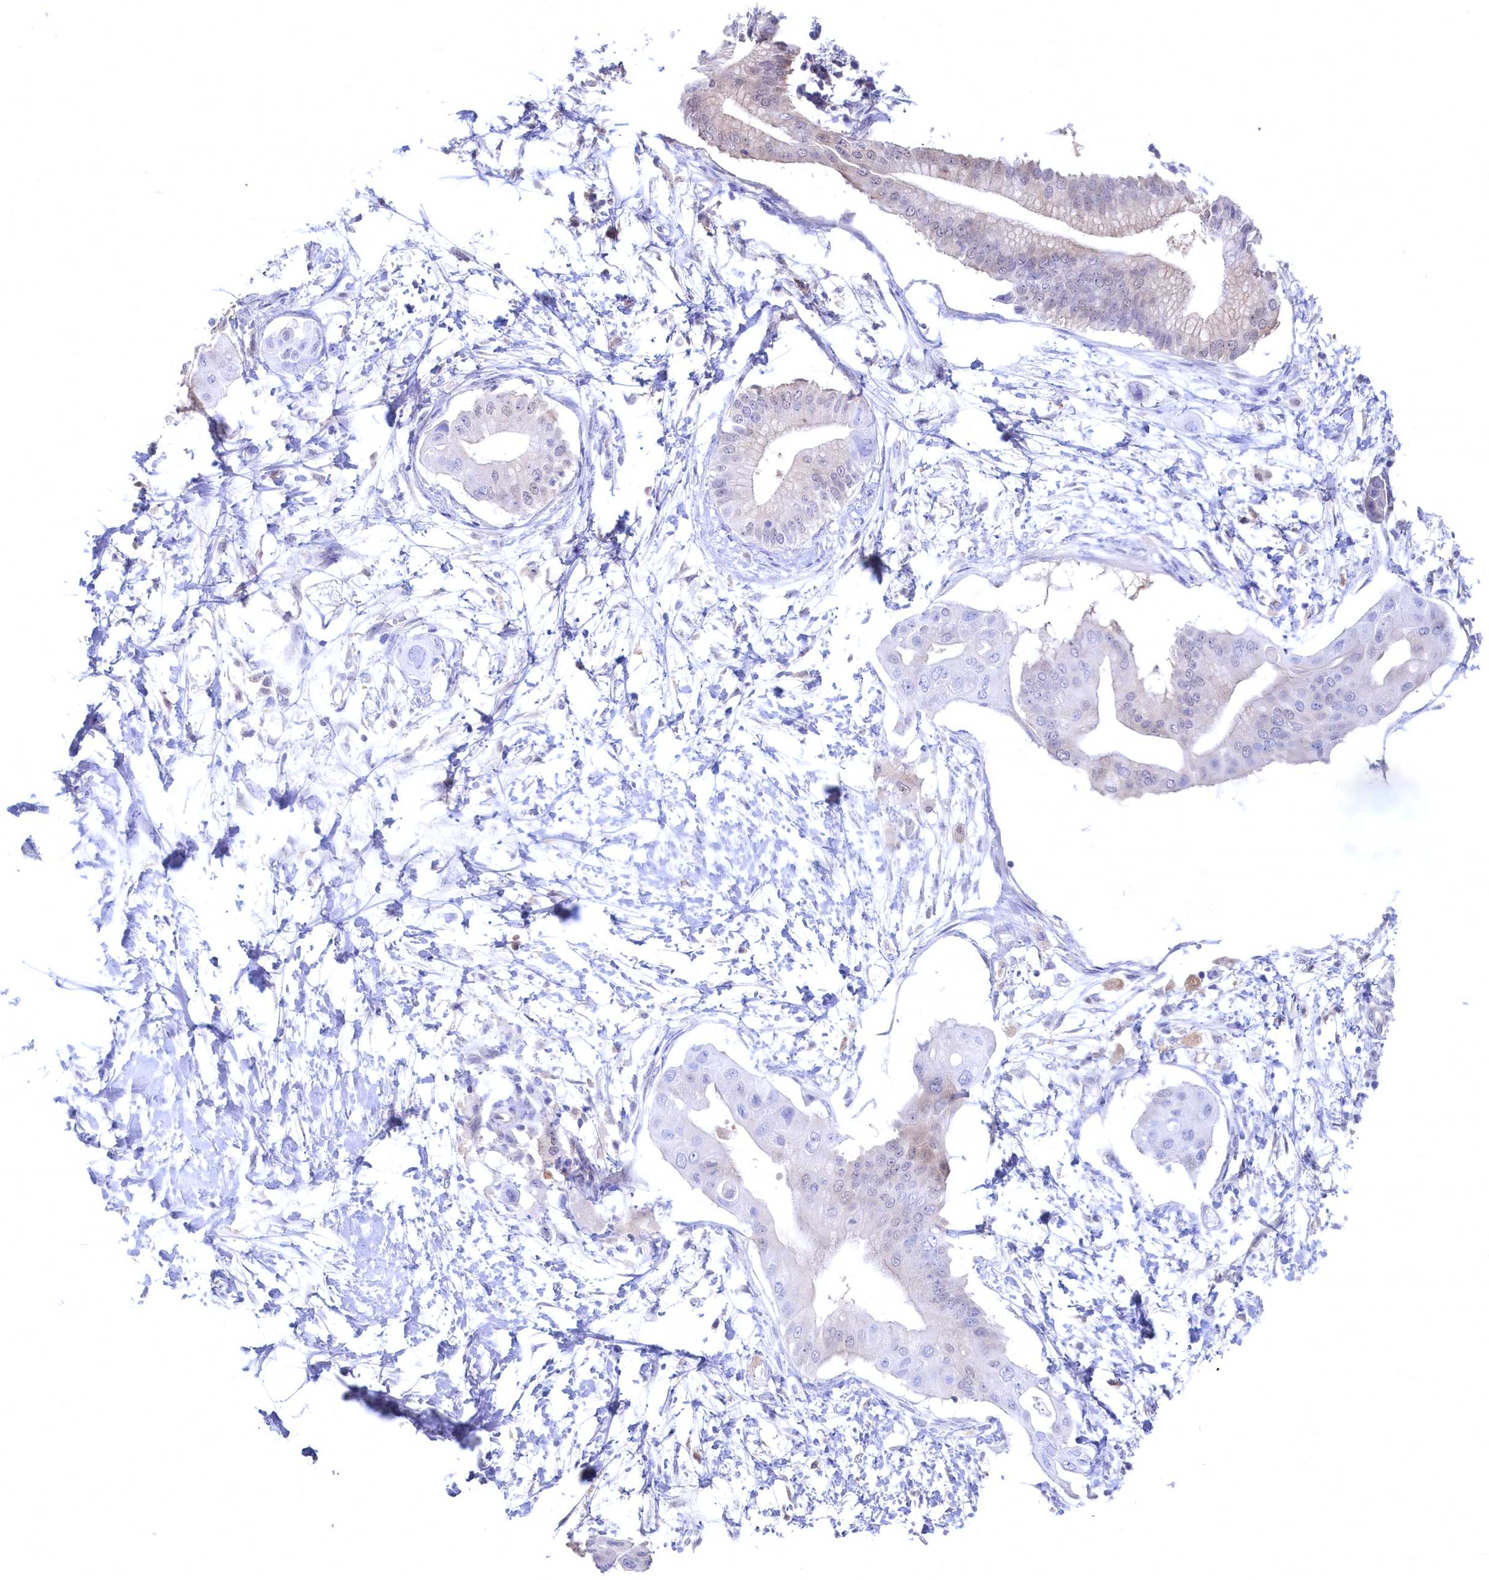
{"staining": {"intensity": "negative", "quantity": "none", "location": "none"}, "tissue": "pancreatic cancer", "cell_type": "Tumor cells", "image_type": "cancer", "snomed": [{"axis": "morphology", "description": "Adenocarcinoma, NOS"}, {"axis": "topography", "description": "Pancreas"}], "caption": "Image shows no protein expression in tumor cells of pancreatic adenocarcinoma tissue.", "gene": "C11orf54", "patient": {"sex": "male", "age": 68}}